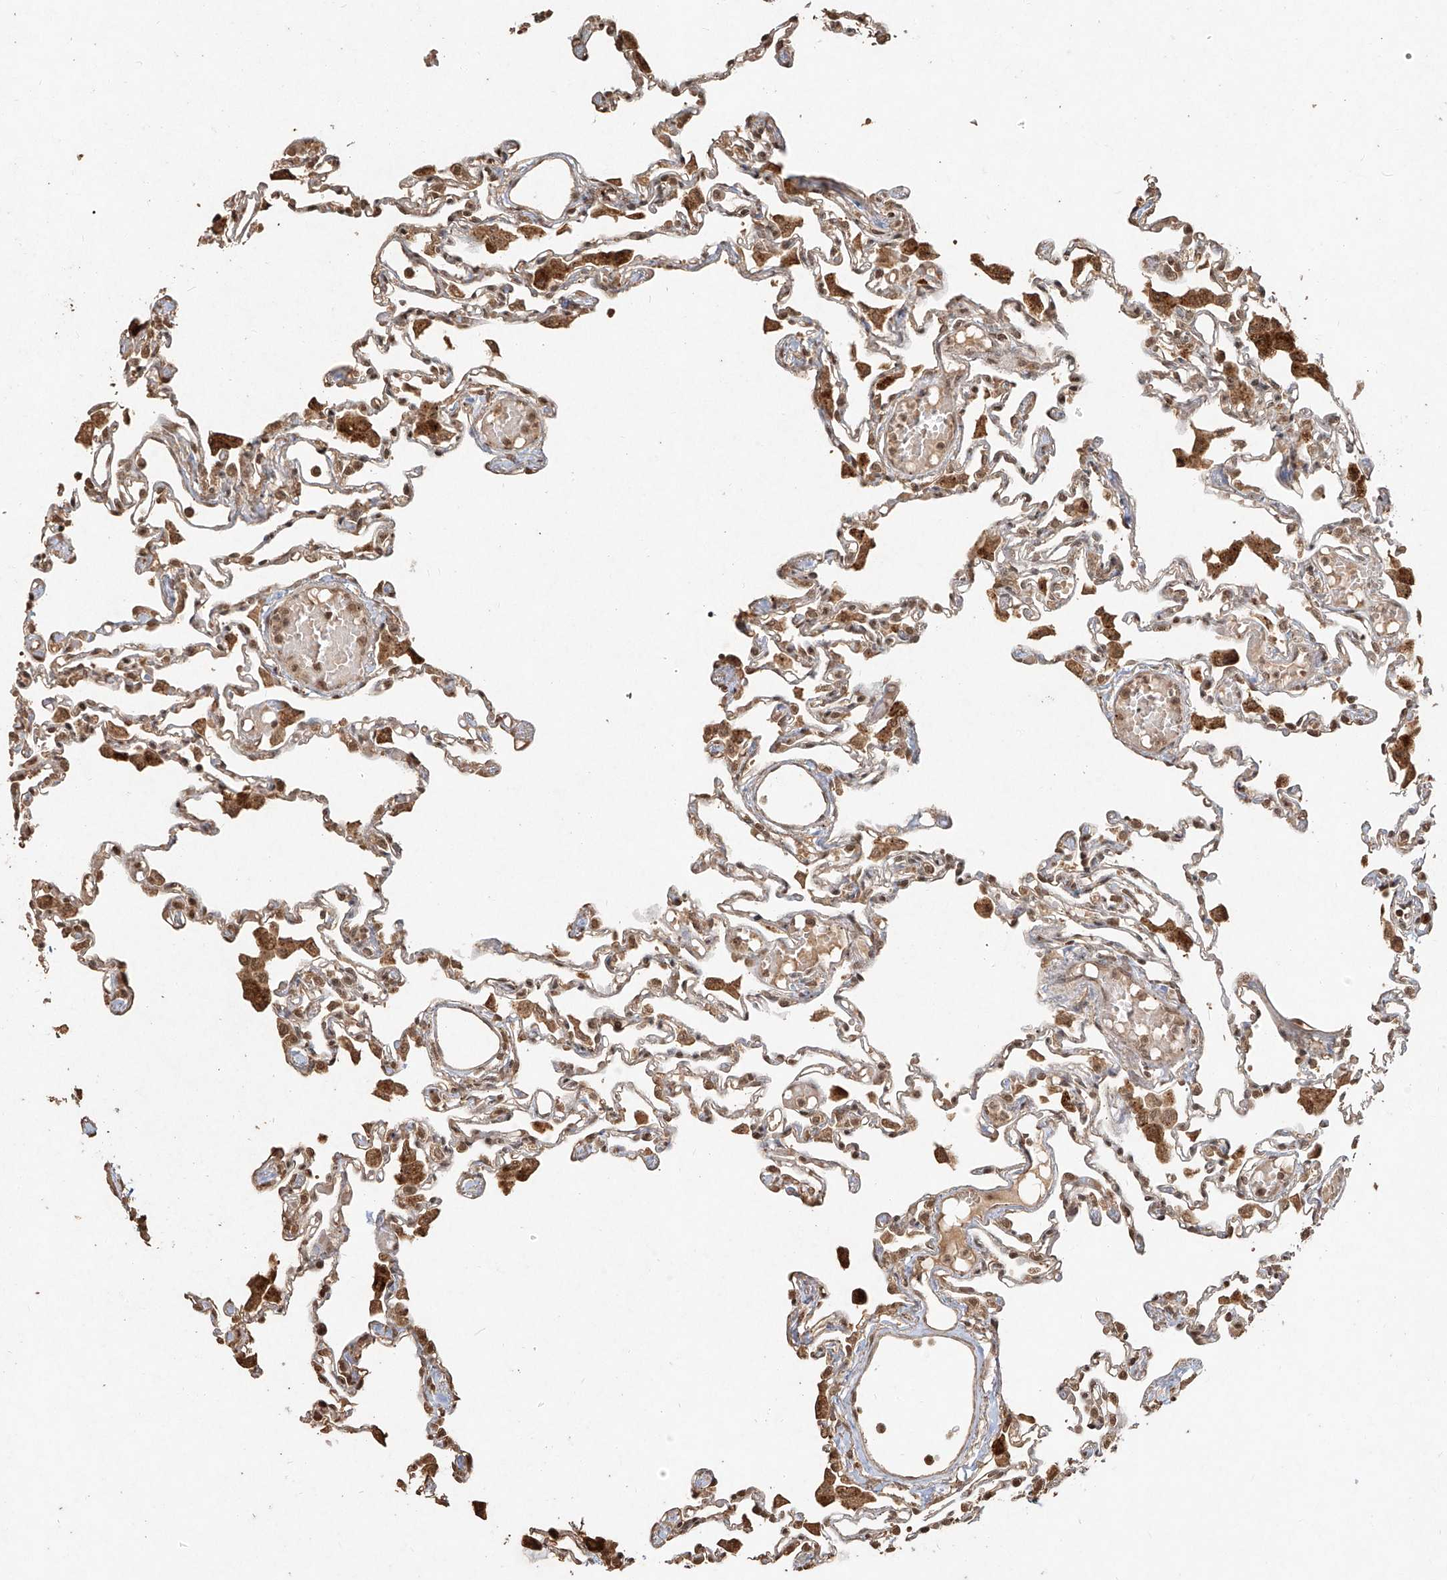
{"staining": {"intensity": "moderate", "quantity": ">75%", "location": "cytoplasmic/membranous,nuclear"}, "tissue": "lung", "cell_type": "Alveolar cells", "image_type": "normal", "snomed": [{"axis": "morphology", "description": "Normal tissue, NOS"}, {"axis": "topography", "description": "Bronchus"}, {"axis": "topography", "description": "Lung"}], "caption": "A brown stain labels moderate cytoplasmic/membranous,nuclear positivity of a protein in alveolar cells of normal lung. (IHC, brightfield microscopy, high magnification).", "gene": "UBE2K", "patient": {"sex": "female", "age": 49}}